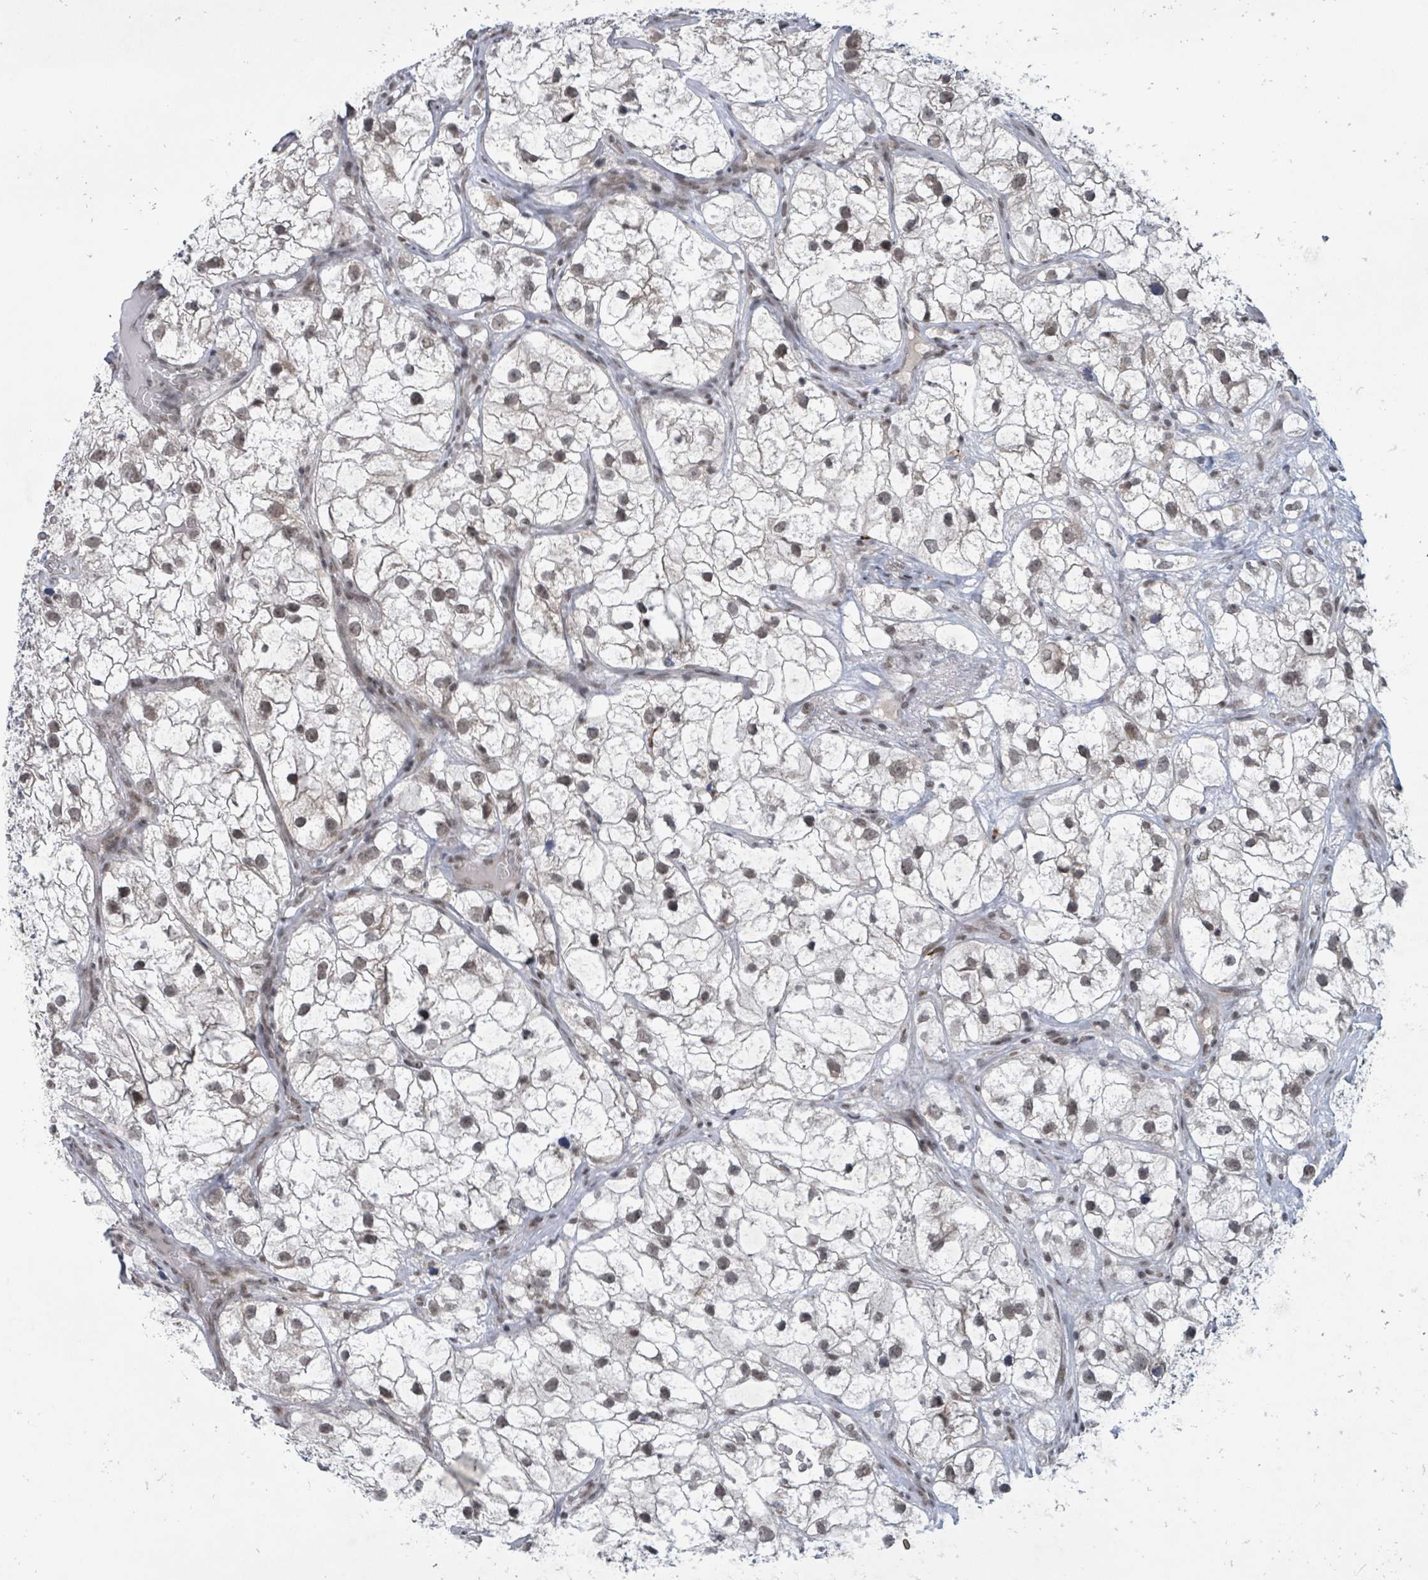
{"staining": {"intensity": "weak", "quantity": "25%-75%", "location": "nuclear"}, "tissue": "renal cancer", "cell_type": "Tumor cells", "image_type": "cancer", "snomed": [{"axis": "morphology", "description": "Adenocarcinoma, NOS"}, {"axis": "topography", "description": "Kidney"}], "caption": "Protein analysis of renal cancer tissue exhibits weak nuclear staining in about 25%-75% of tumor cells.", "gene": "BANP", "patient": {"sex": "male", "age": 59}}